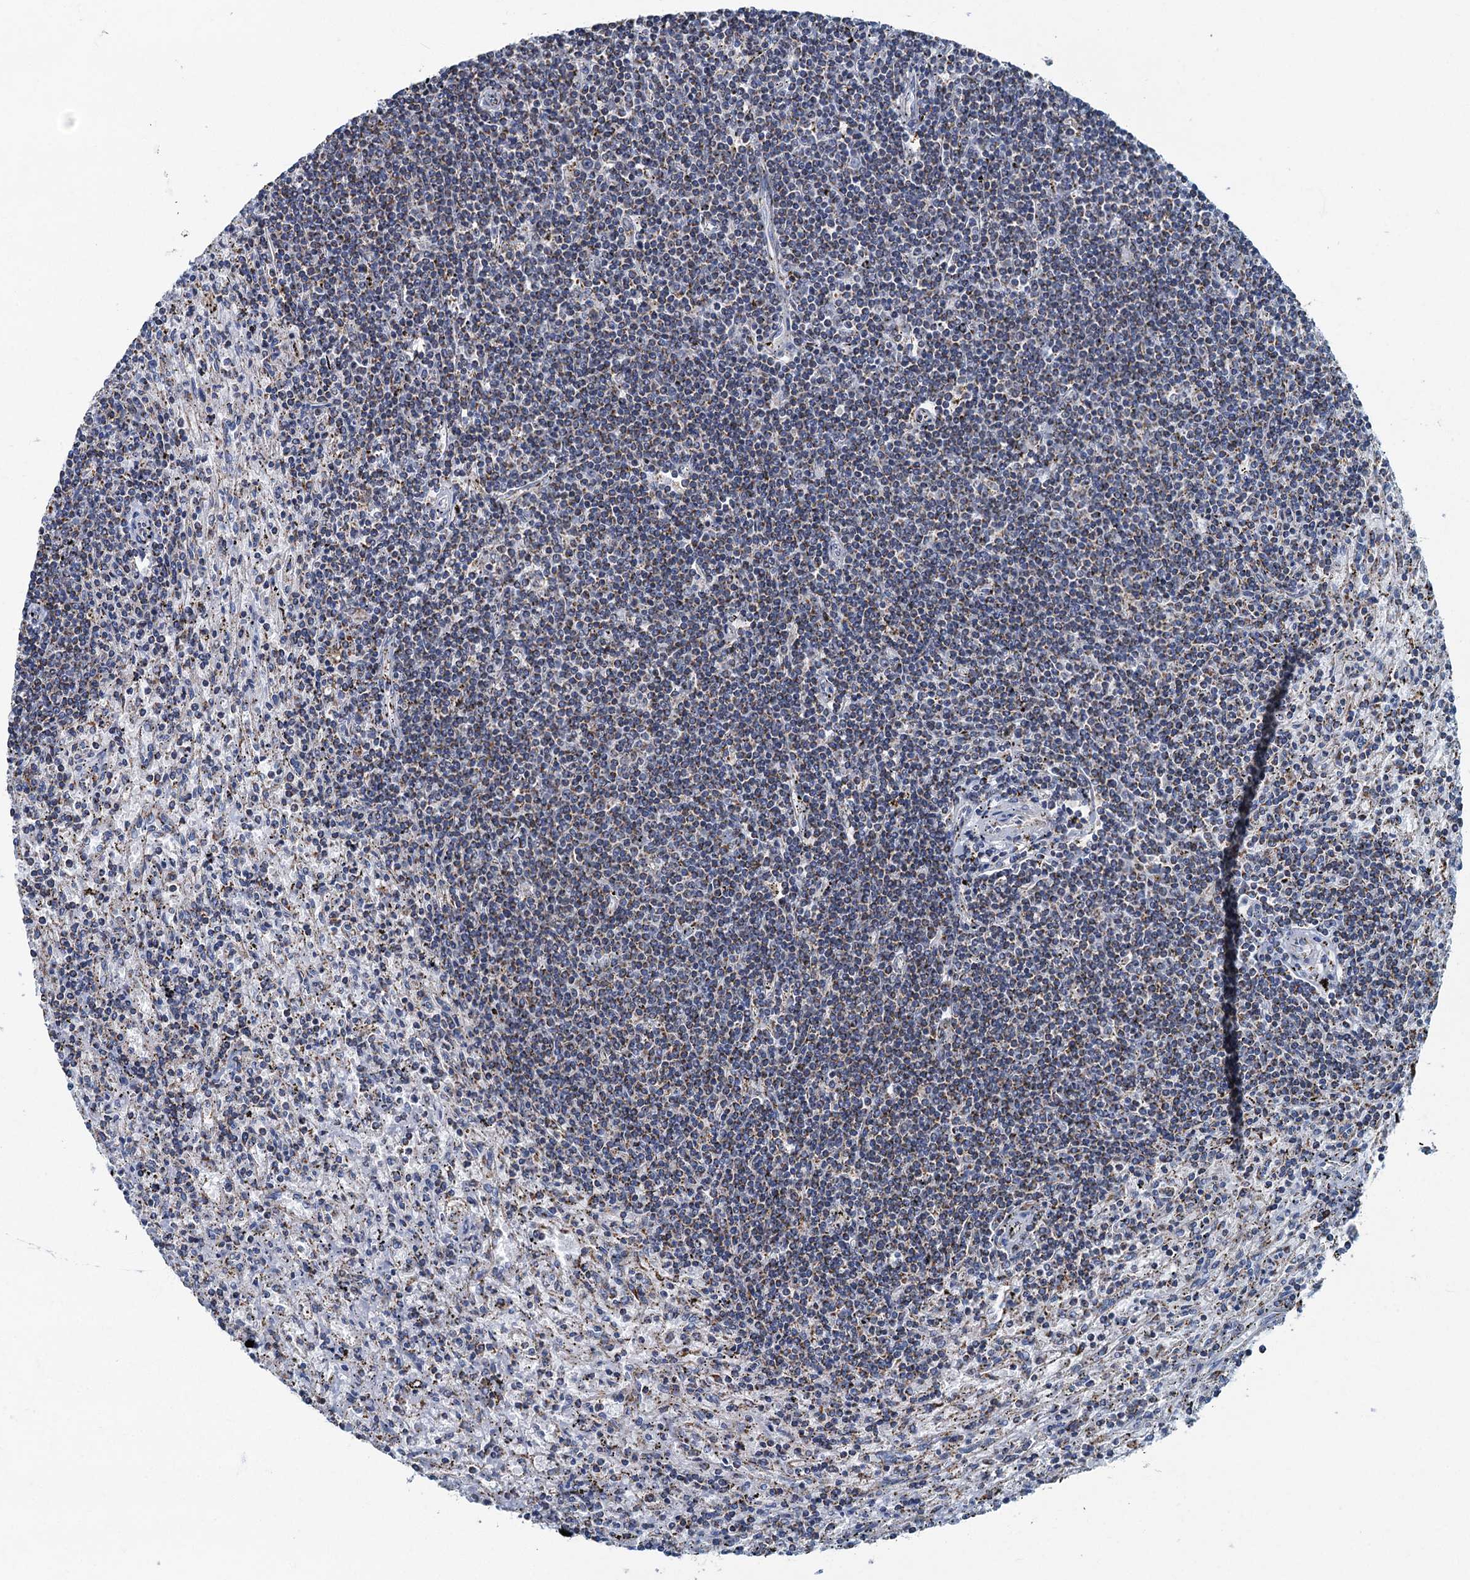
{"staining": {"intensity": "weak", "quantity": "25%-75%", "location": "cytoplasmic/membranous"}, "tissue": "lymphoma", "cell_type": "Tumor cells", "image_type": "cancer", "snomed": [{"axis": "morphology", "description": "Malignant lymphoma, non-Hodgkin's type, Low grade"}, {"axis": "topography", "description": "Spleen"}], "caption": "Malignant lymphoma, non-Hodgkin's type (low-grade) stained with immunohistochemistry (IHC) displays weak cytoplasmic/membranous staining in about 25%-75% of tumor cells.", "gene": "RAD9B", "patient": {"sex": "male", "age": 76}}